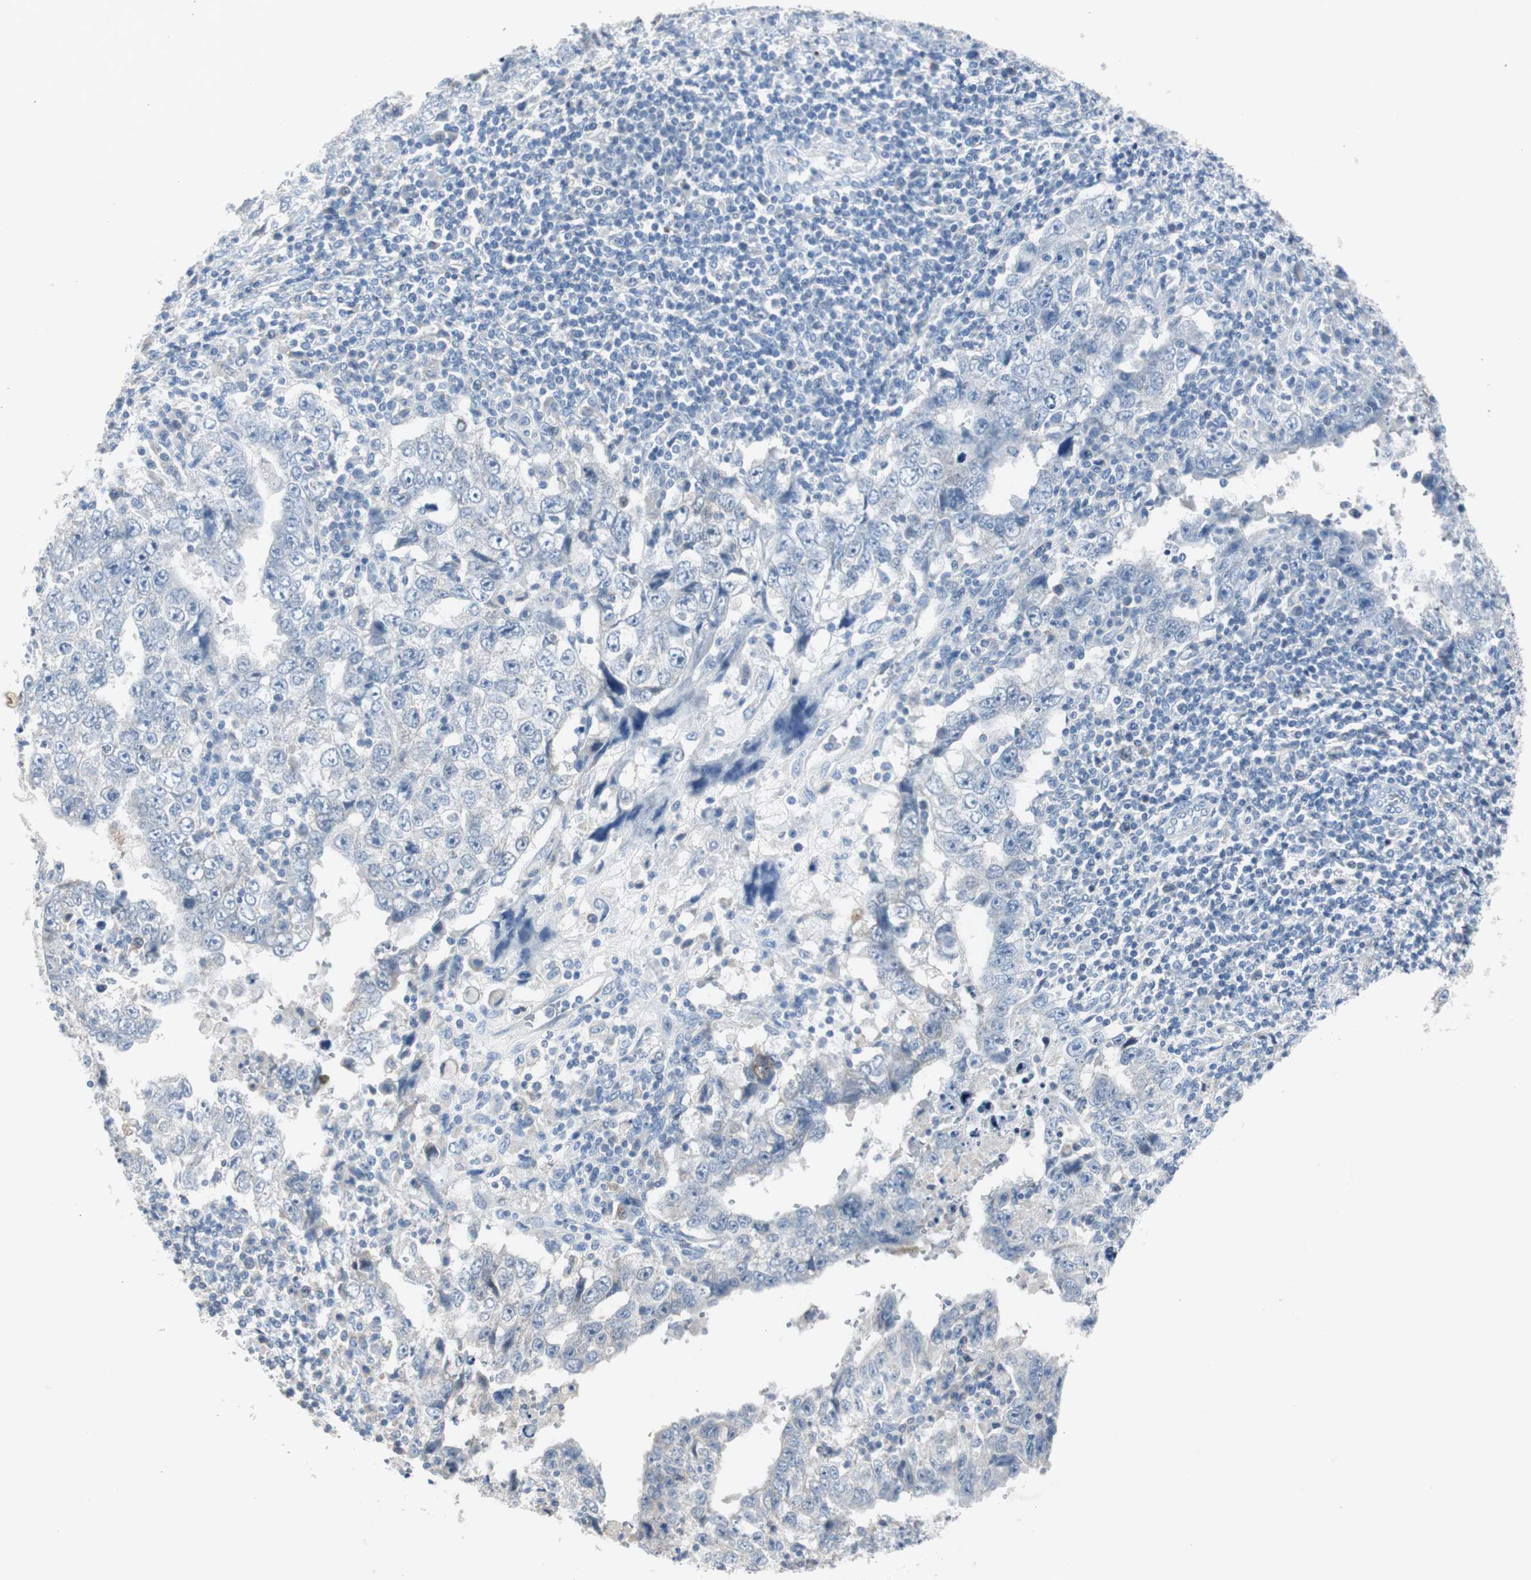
{"staining": {"intensity": "negative", "quantity": "none", "location": "none"}, "tissue": "testis cancer", "cell_type": "Tumor cells", "image_type": "cancer", "snomed": [{"axis": "morphology", "description": "Carcinoma, Embryonal, NOS"}, {"axis": "topography", "description": "Testis"}], "caption": "The immunohistochemistry histopathology image has no significant staining in tumor cells of testis embryonal carcinoma tissue. Nuclei are stained in blue.", "gene": "TK1", "patient": {"sex": "male", "age": 26}}